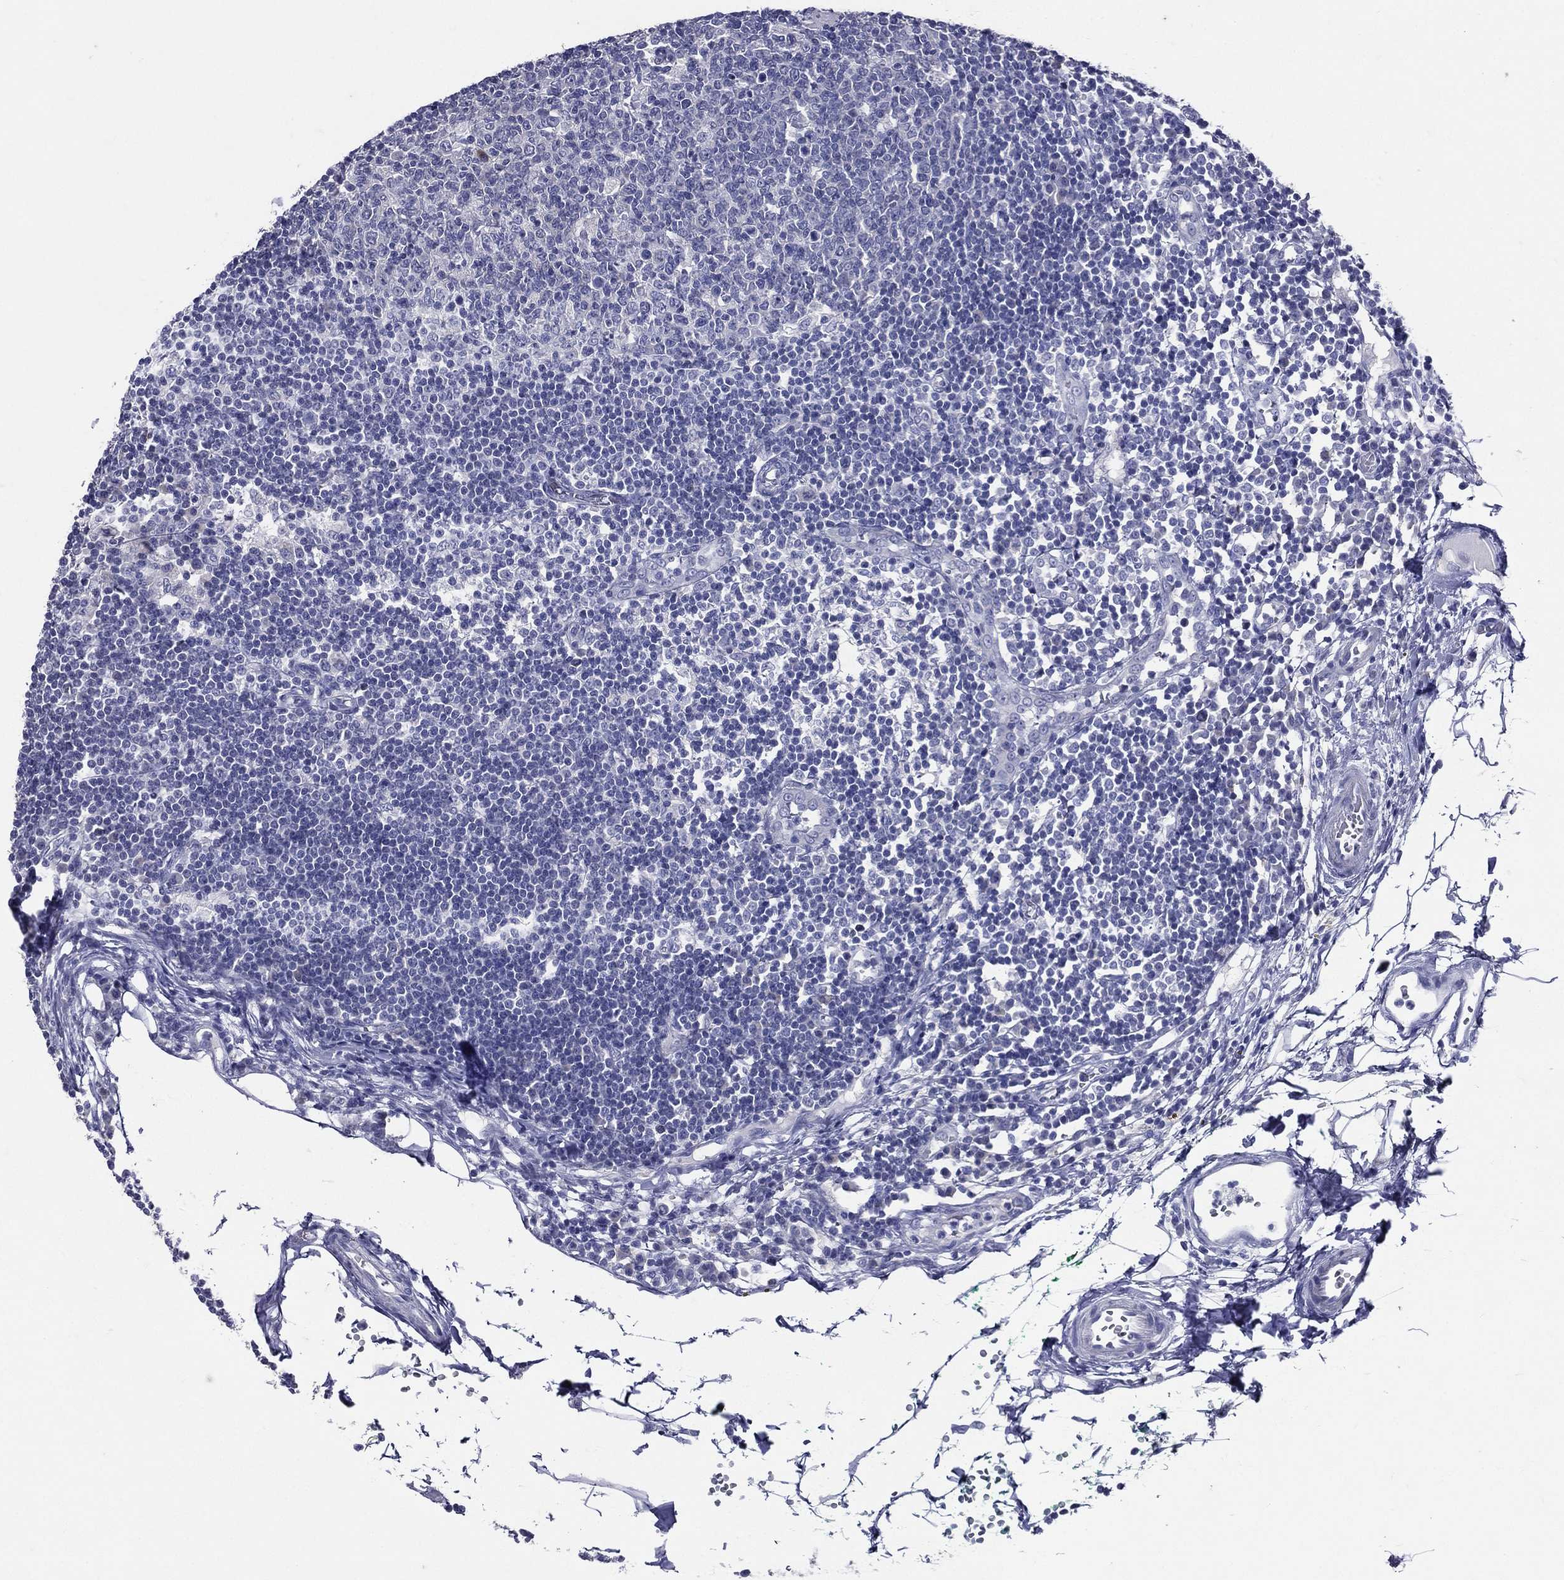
{"staining": {"intensity": "negative", "quantity": "none", "location": "none"}, "tissue": "lymph node", "cell_type": "Germinal center cells", "image_type": "normal", "snomed": [{"axis": "morphology", "description": "Normal tissue, NOS"}, {"axis": "topography", "description": "Lymph node"}, {"axis": "topography", "description": "Salivary gland"}], "caption": "The histopathology image shows no staining of germinal center cells in normal lymph node.", "gene": "TGM1", "patient": {"sex": "male", "age": 83}}